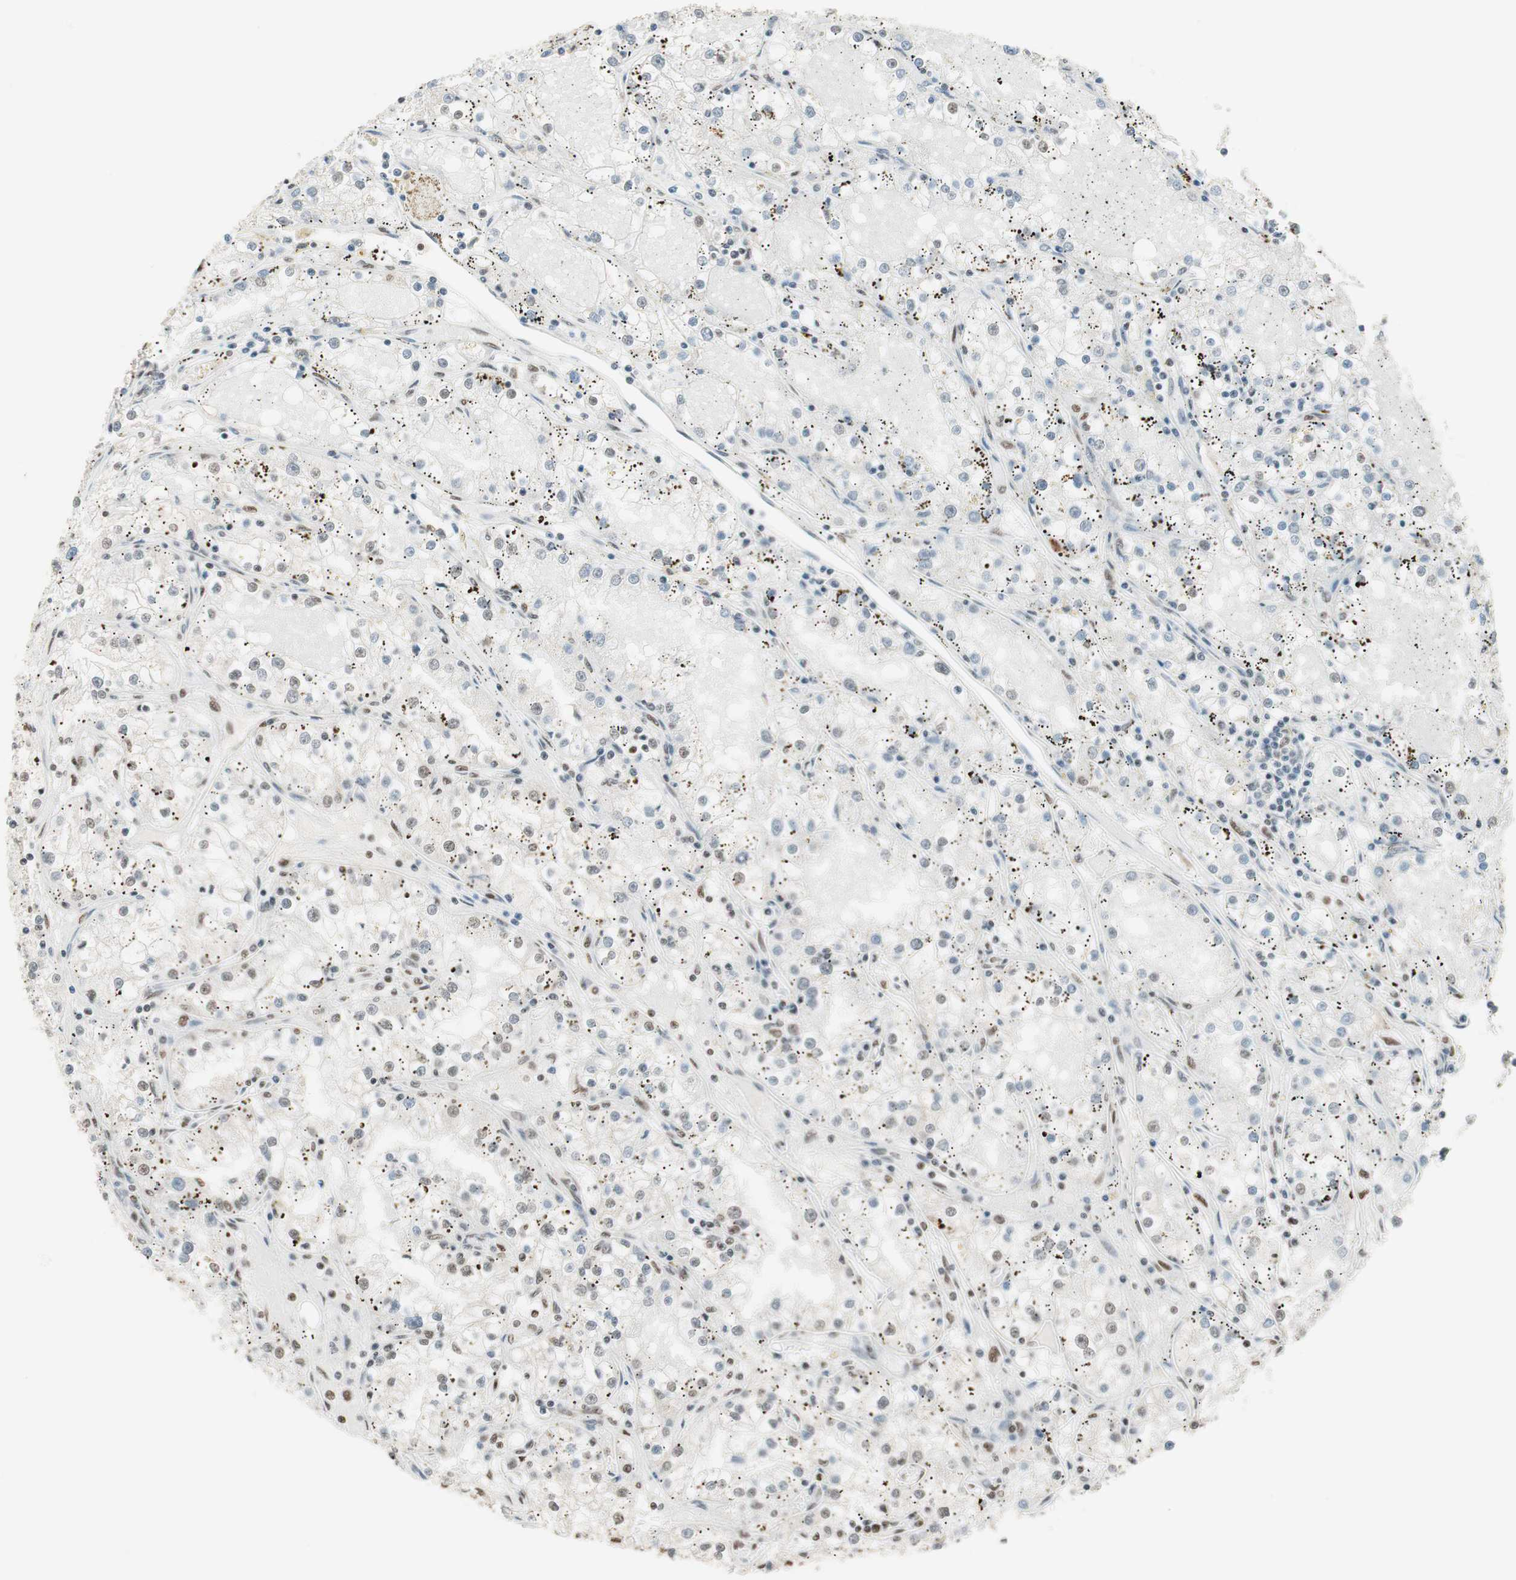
{"staining": {"intensity": "weak", "quantity": "<25%", "location": "nuclear"}, "tissue": "renal cancer", "cell_type": "Tumor cells", "image_type": "cancer", "snomed": [{"axis": "morphology", "description": "Adenocarcinoma, NOS"}, {"axis": "topography", "description": "Kidney"}], "caption": "Adenocarcinoma (renal) was stained to show a protein in brown. There is no significant staining in tumor cells.", "gene": "SMARCE1", "patient": {"sex": "male", "age": 56}}